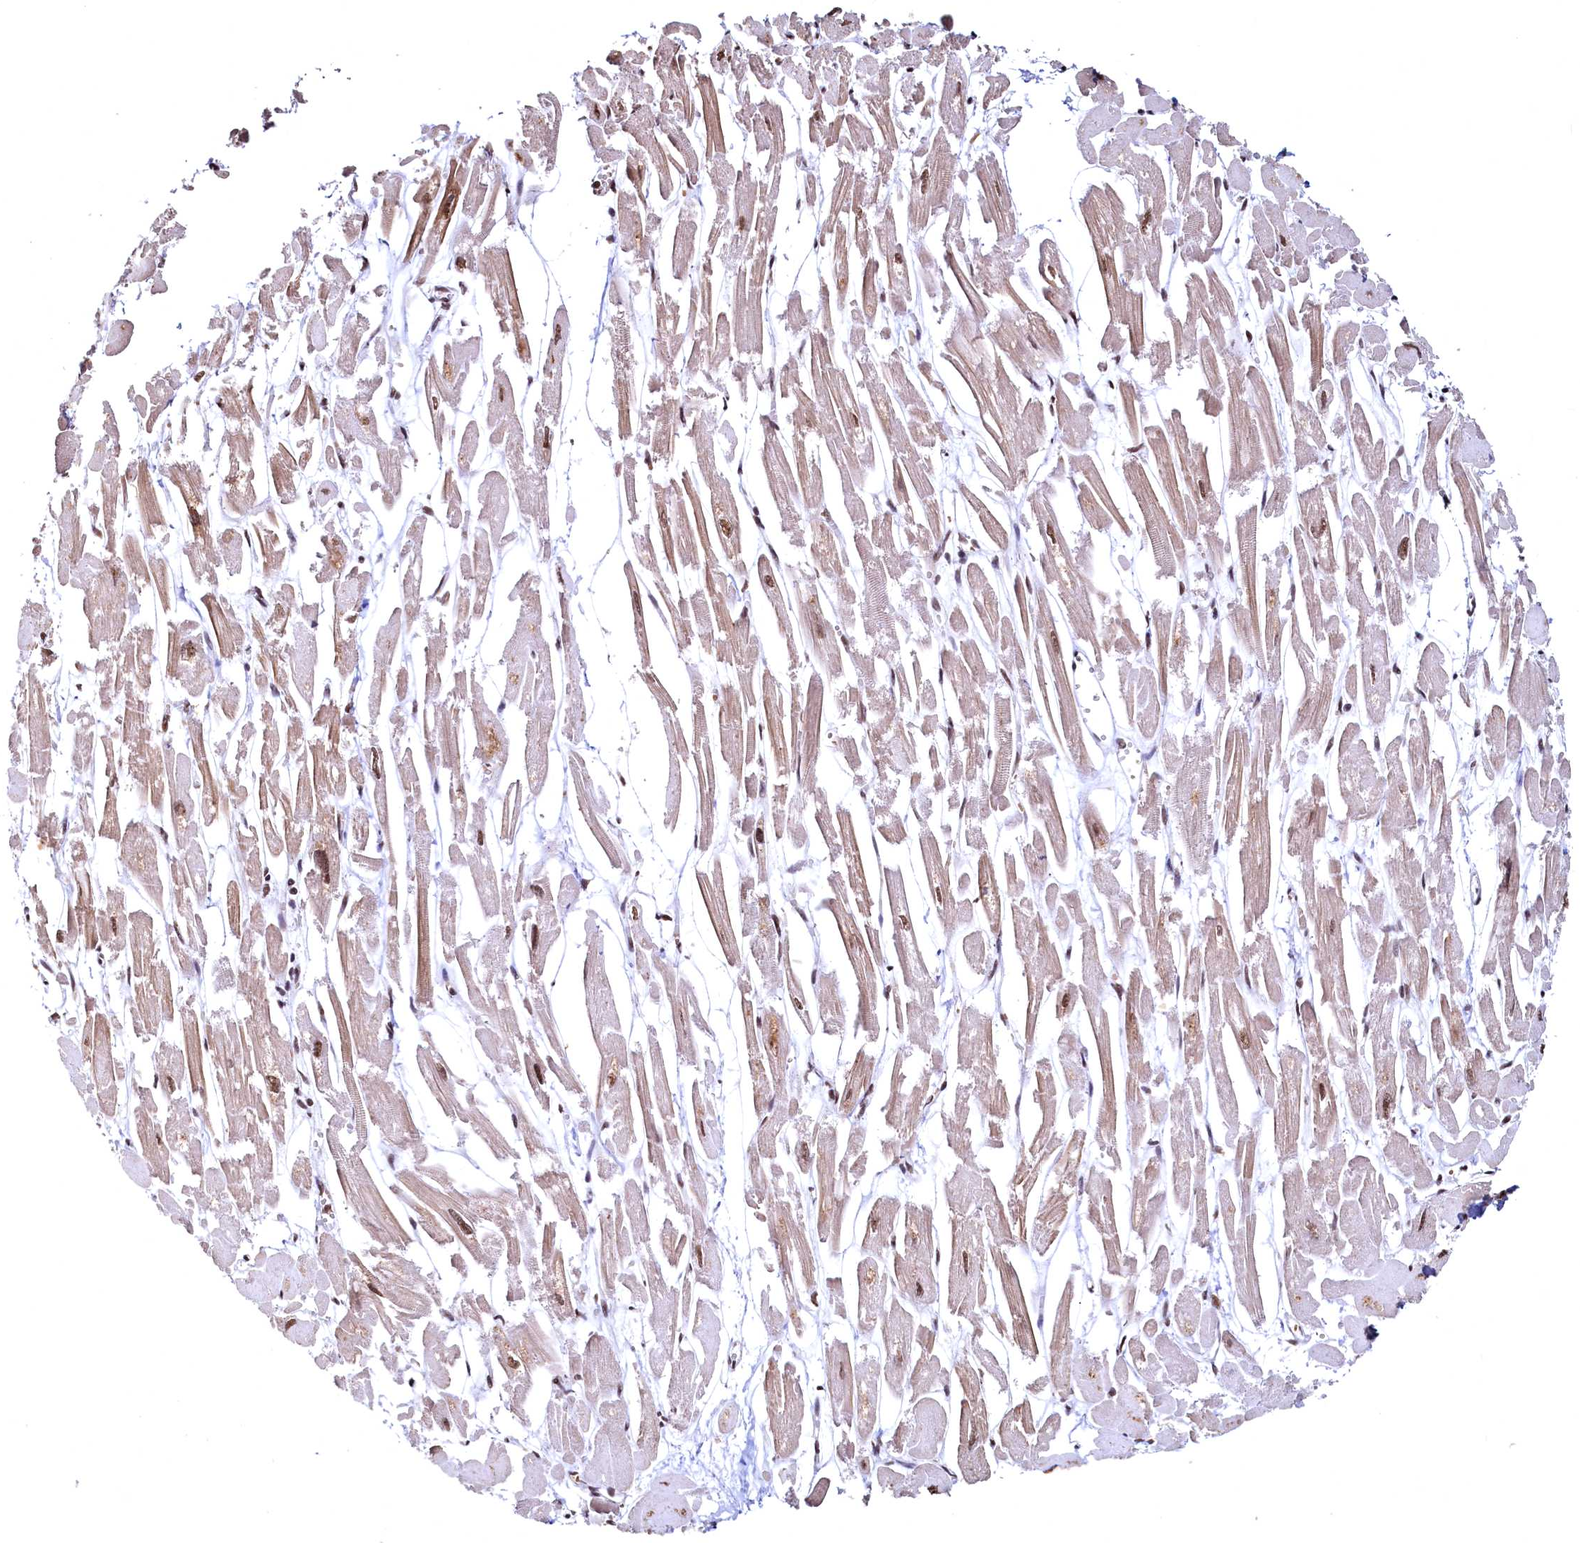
{"staining": {"intensity": "strong", "quantity": ">75%", "location": "nuclear"}, "tissue": "heart muscle", "cell_type": "Cardiomyocytes", "image_type": "normal", "snomed": [{"axis": "morphology", "description": "Normal tissue, NOS"}, {"axis": "topography", "description": "Heart"}], "caption": "Heart muscle was stained to show a protein in brown. There is high levels of strong nuclear positivity in approximately >75% of cardiomyocytes. Immunohistochemistry stains the protein in brown and the nuclei are stained blue.", "gene": "RSRC2", "patient": {"sex": "male", "age": 54}}